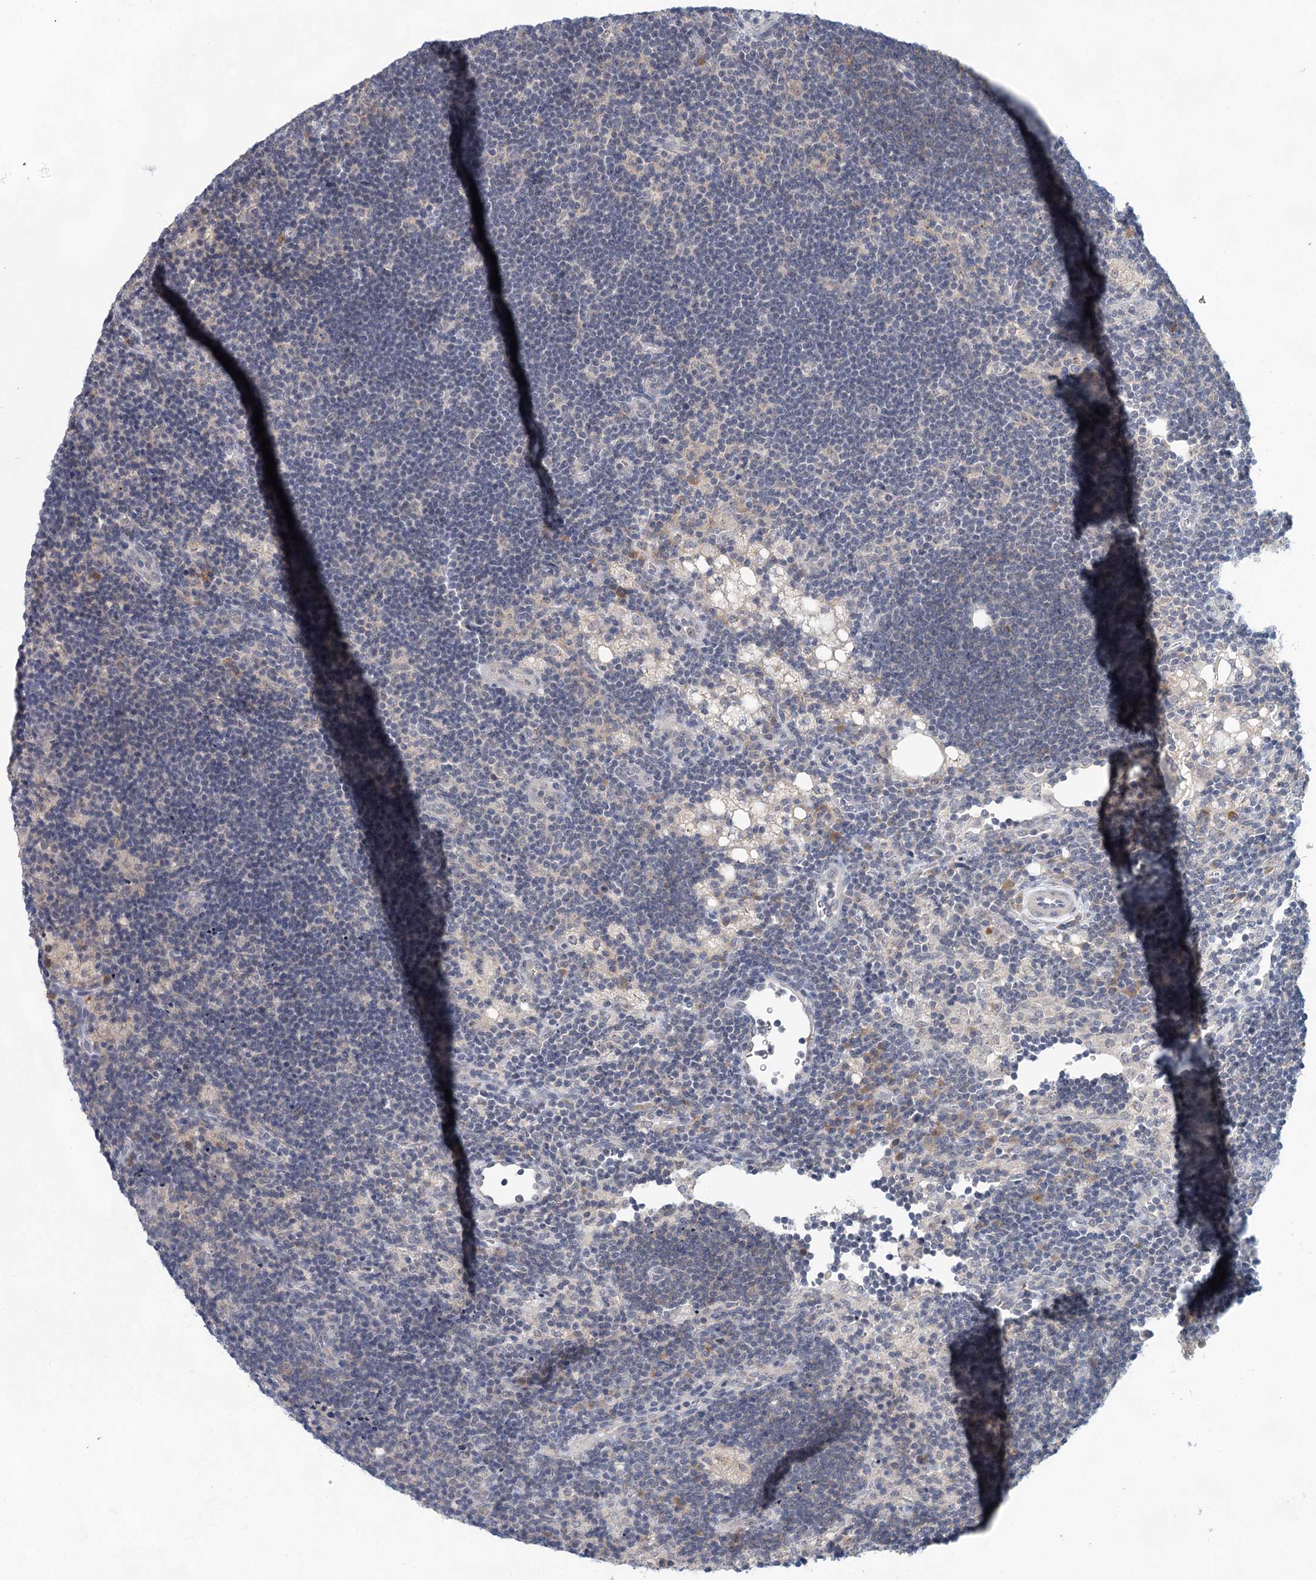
{"staining": {"intensity": "negative", "quantity": "none", "location": "none"}, "tissue": "lymph node", "cell_type": "Germinal center cells", "image_type": "normal", "snomed": [{"axis": "morphology", "description": "Normal tissue, NOS"}, {"axis": "topography", "description": "Lymph node"}], "caption": "A micrograph of lymph node stained for a protein demonstrates no brown staining in germinal center cells. The staining is performed using DAB brown chromogen with nuclei counter-stained in using hematoxylin.", "gene": "BLTP1", "patient": {"sex": "male", "age": 24}}